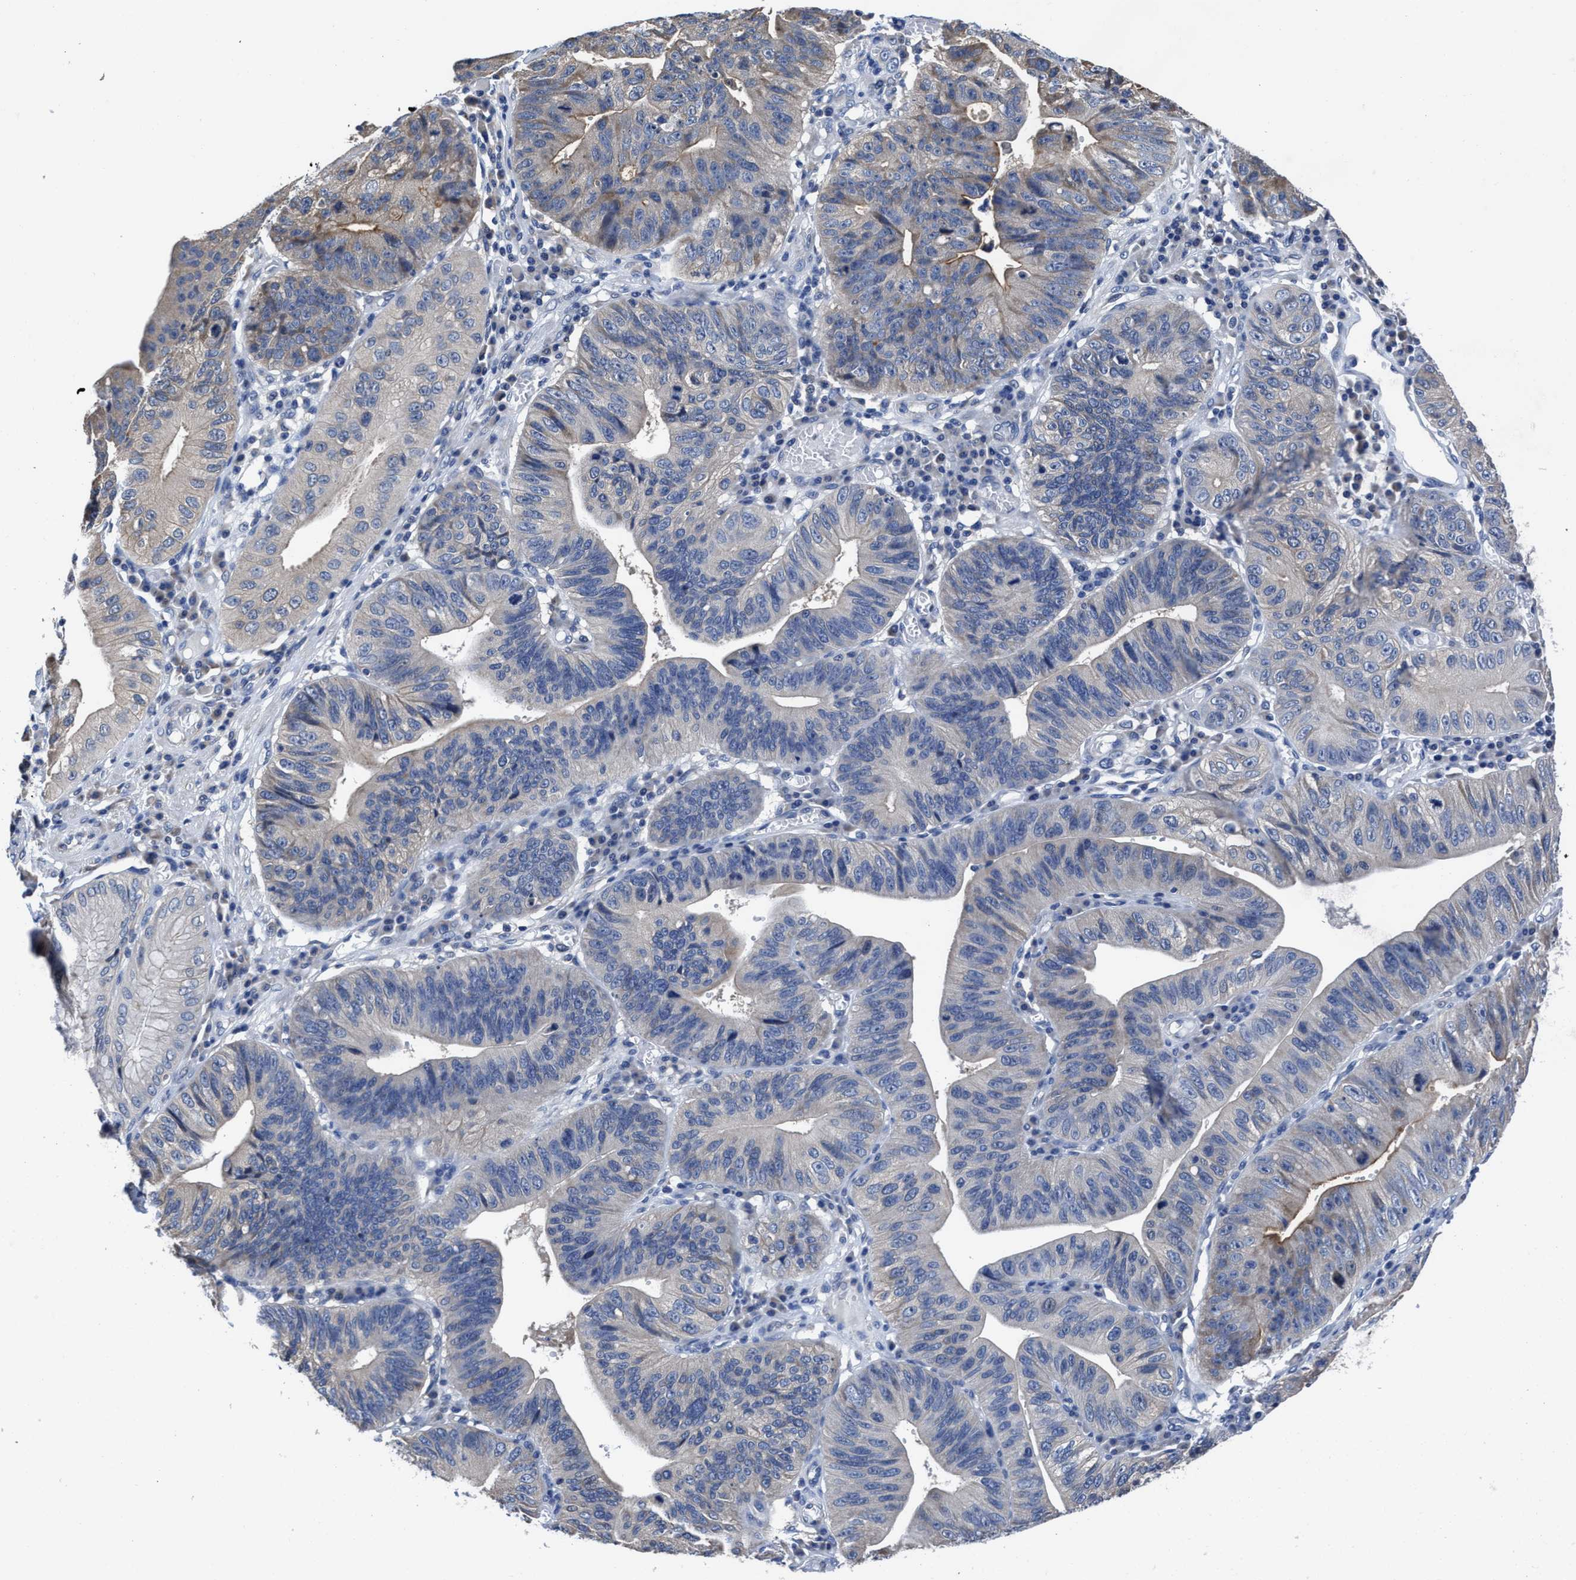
{"staining": {"intensity": "negative", "quantity": "none", "location": "none"}, "tissue": "stomach cancer", "cell_type": "Tumor cells", "image_type": "cancer", "snomed": [{"axis": "morphology", "description": "Adenocarcinoma, NOS"}, {"axis": "topography", "description": "Stomach"}], "caption": "This photomicrograph is of adenocarcinoma (stomach) stained with immunohistochemistry (IHC) to label a protein in brown with the nuclei are counter-stained blue. There is no expression in tumor cells. (Brightfield microscopy of DAB (3,3'-diaminobenzidine) IHC at high magnification).", "gene": "HOOK1", "patient": {"sex": "male", "age": 59}}